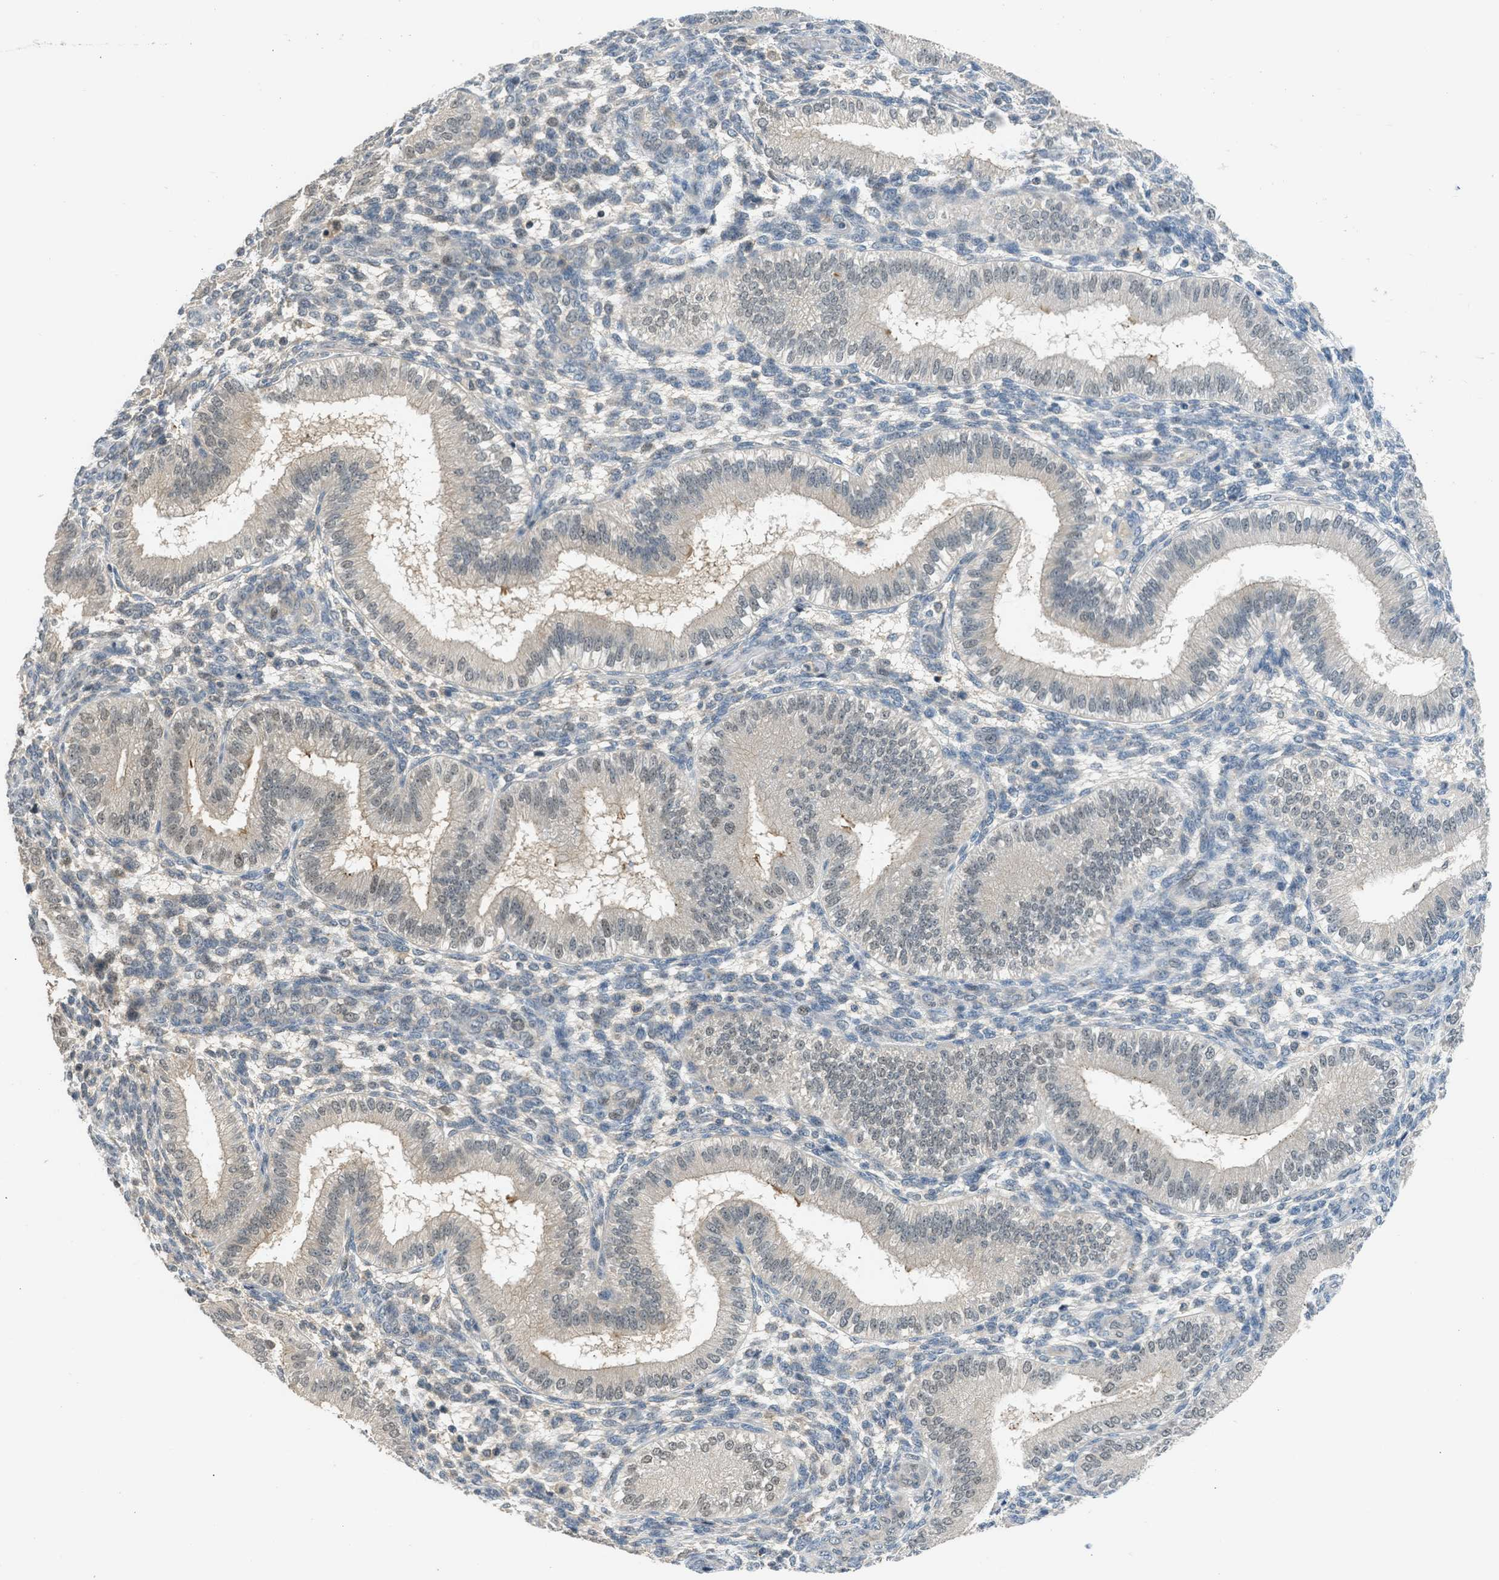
{"staining": {"intensity": "weak", "quantity": "25%-75%", "location": "cytoplasmic/membranous"}, "tissue": "endometrium", "cell_type": "Cells in endometrial stroma", "image_type": "normal", "snomed": [{"axis": "morphology", "description": "Normal tissue, NOS"}, {"axis": "topography", "description": "Endometrium"}], "caption": "An immunohistochemistry image of unremarkable tissue is shown. Protein staining in brown labels weak cytoplasmic/membranous positivity in endometrium within cells in endometrial stroma. The staining was performed using DAB (3,3'-diaminobenzidine) to visualize the protein expression in brown, while the nuclei were stained in blue with hematoxylin (Magnification: 20x).", "gene": "TTBK2", "patient": {"sex": "female", "age": 39}}